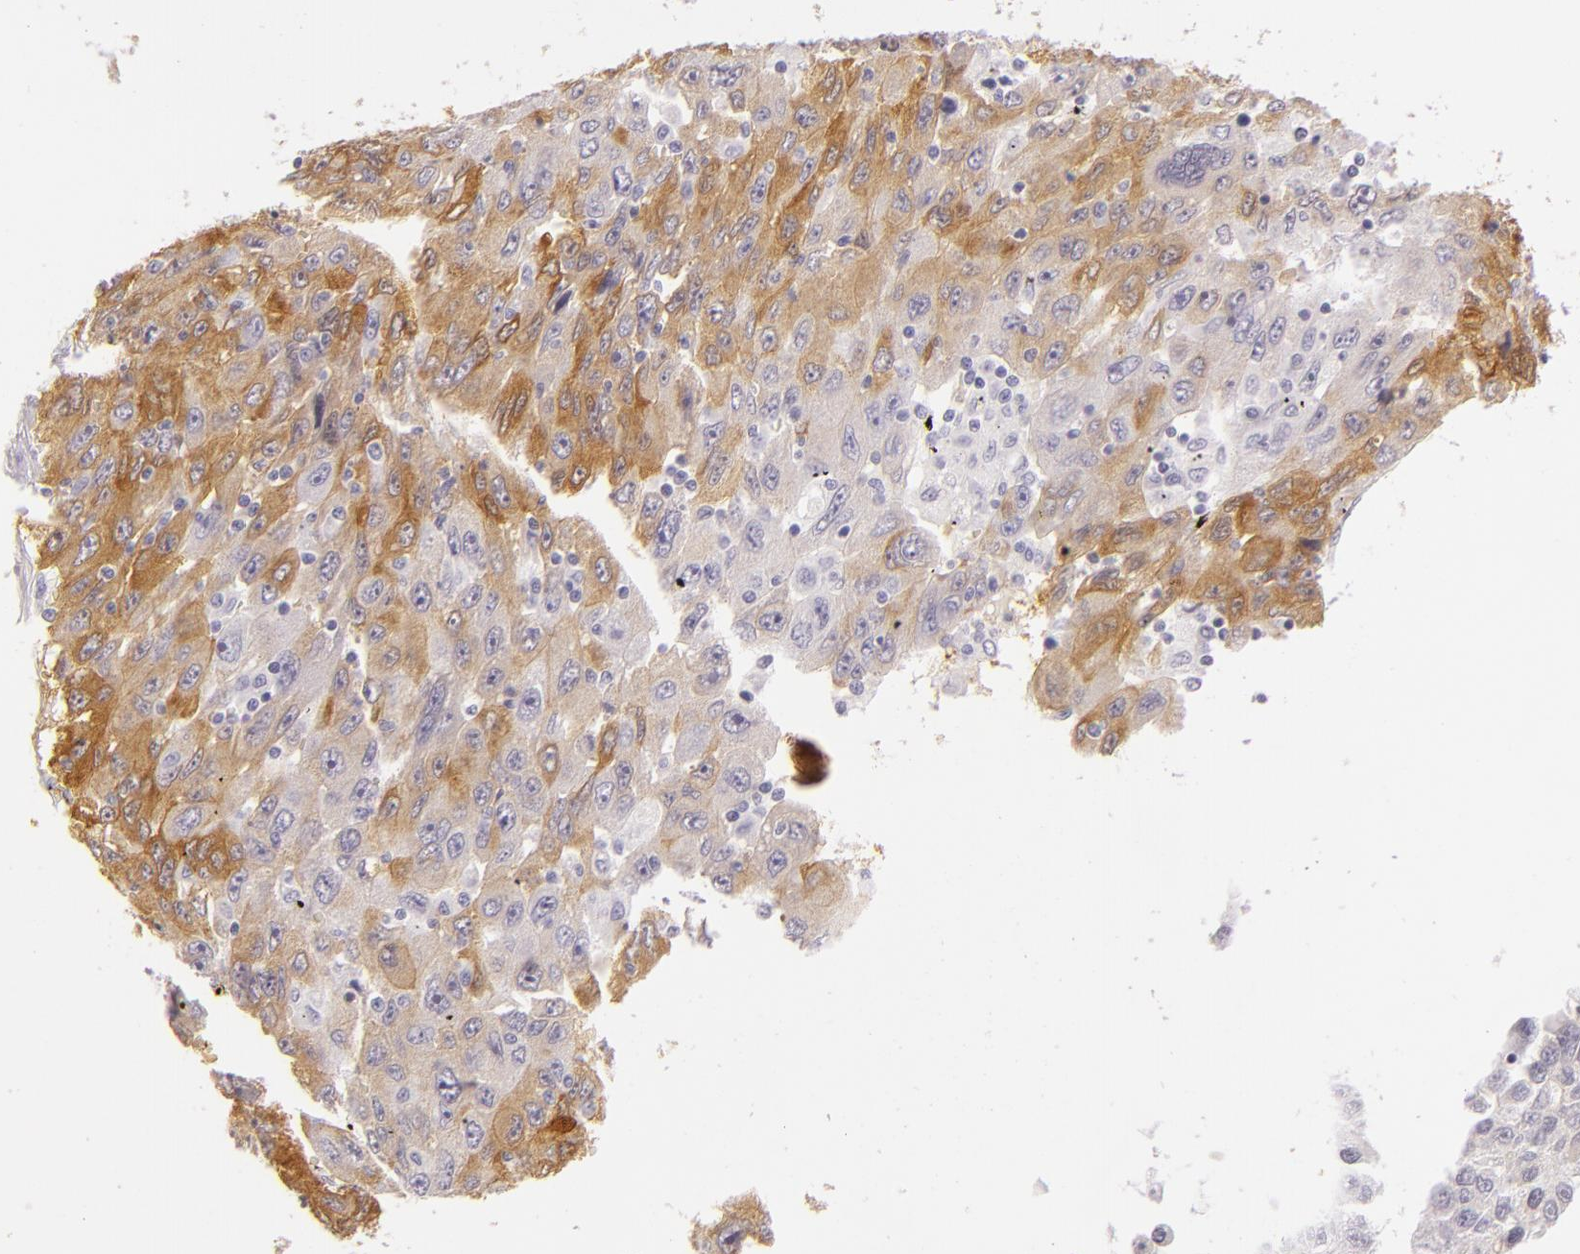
{"staining": {"intensity": "moderate", "quantity": "<25%", "location": "cytoplasmic/membranous"}, "tissue": "liver cancer", "cell_type": "Tumor cells", "image_type": "cancer", "snomed": [{"axis": "morphology", "description": "Carcinoma, Hepatocellular, NOS"}, {"axis": "topography", "description": "Liver"}], "caption": "High-magnification brightfield microscopy of liver hepatocellular carcinoma stained with DAB (3,3'-diaminobenzidine) (brown) and counterstained with hematoxylin (blue). tumor cells exhibit moderate cytoplasmic/membranous staining is present in about<25% of cells.", "gene": "CBS", "patient": {"sex": "male", "age": 49}}